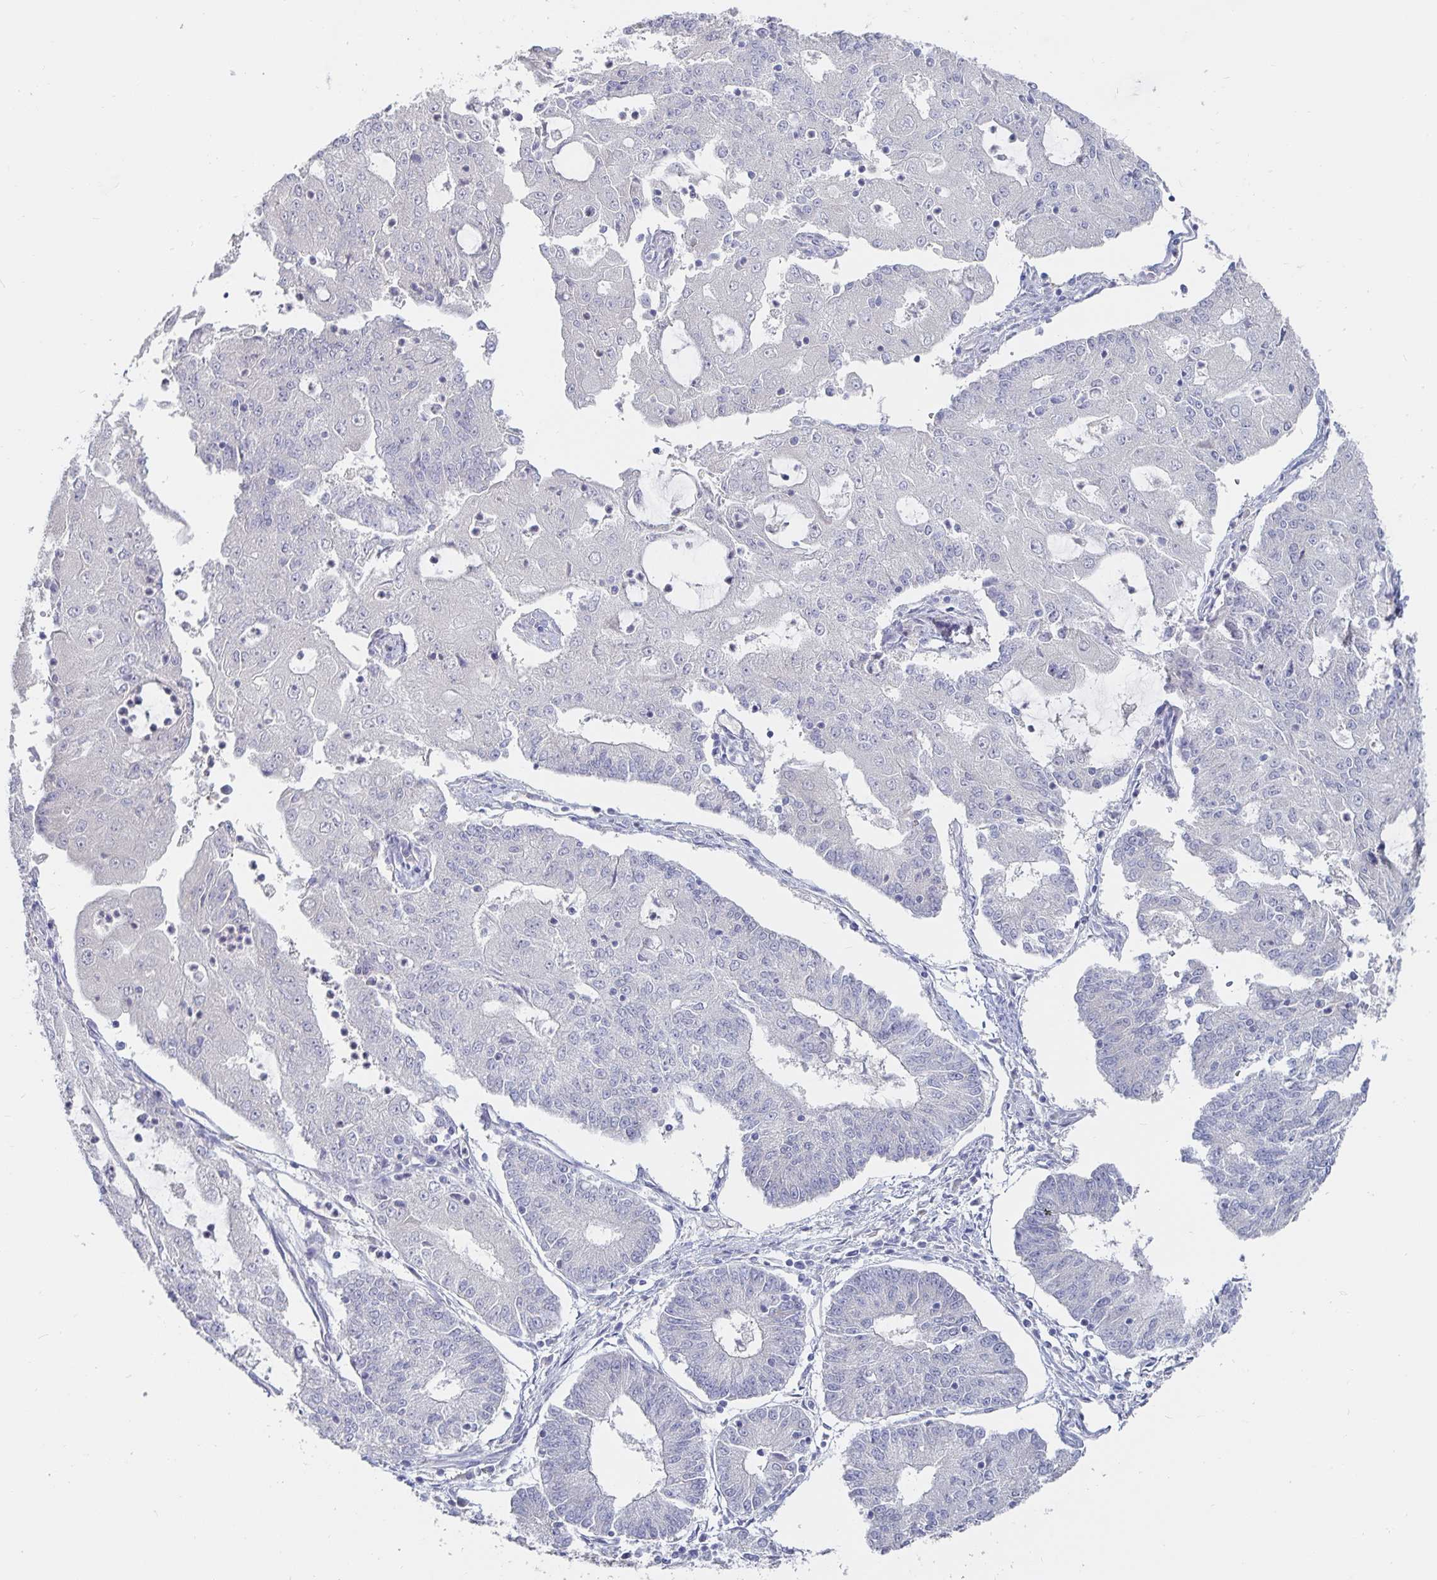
{"staining": {"intensity": "negative", "quantity": "none", "location": "none"}, "tissue": "endometrial cancer", "cell_type": "Tumor cells", "image_type": "cancer", "snomed": [{"axis": "morphology", "description": "Adenocarcinoma, NOS"}, {"axis": "topography", "description": "Endometrium"}], "caption": "Tumor cells show no significant positivity in adenocarcinoma (endometrial).", "gene": "SPPL3", "patient": {"sex": "female", "age": 56}}